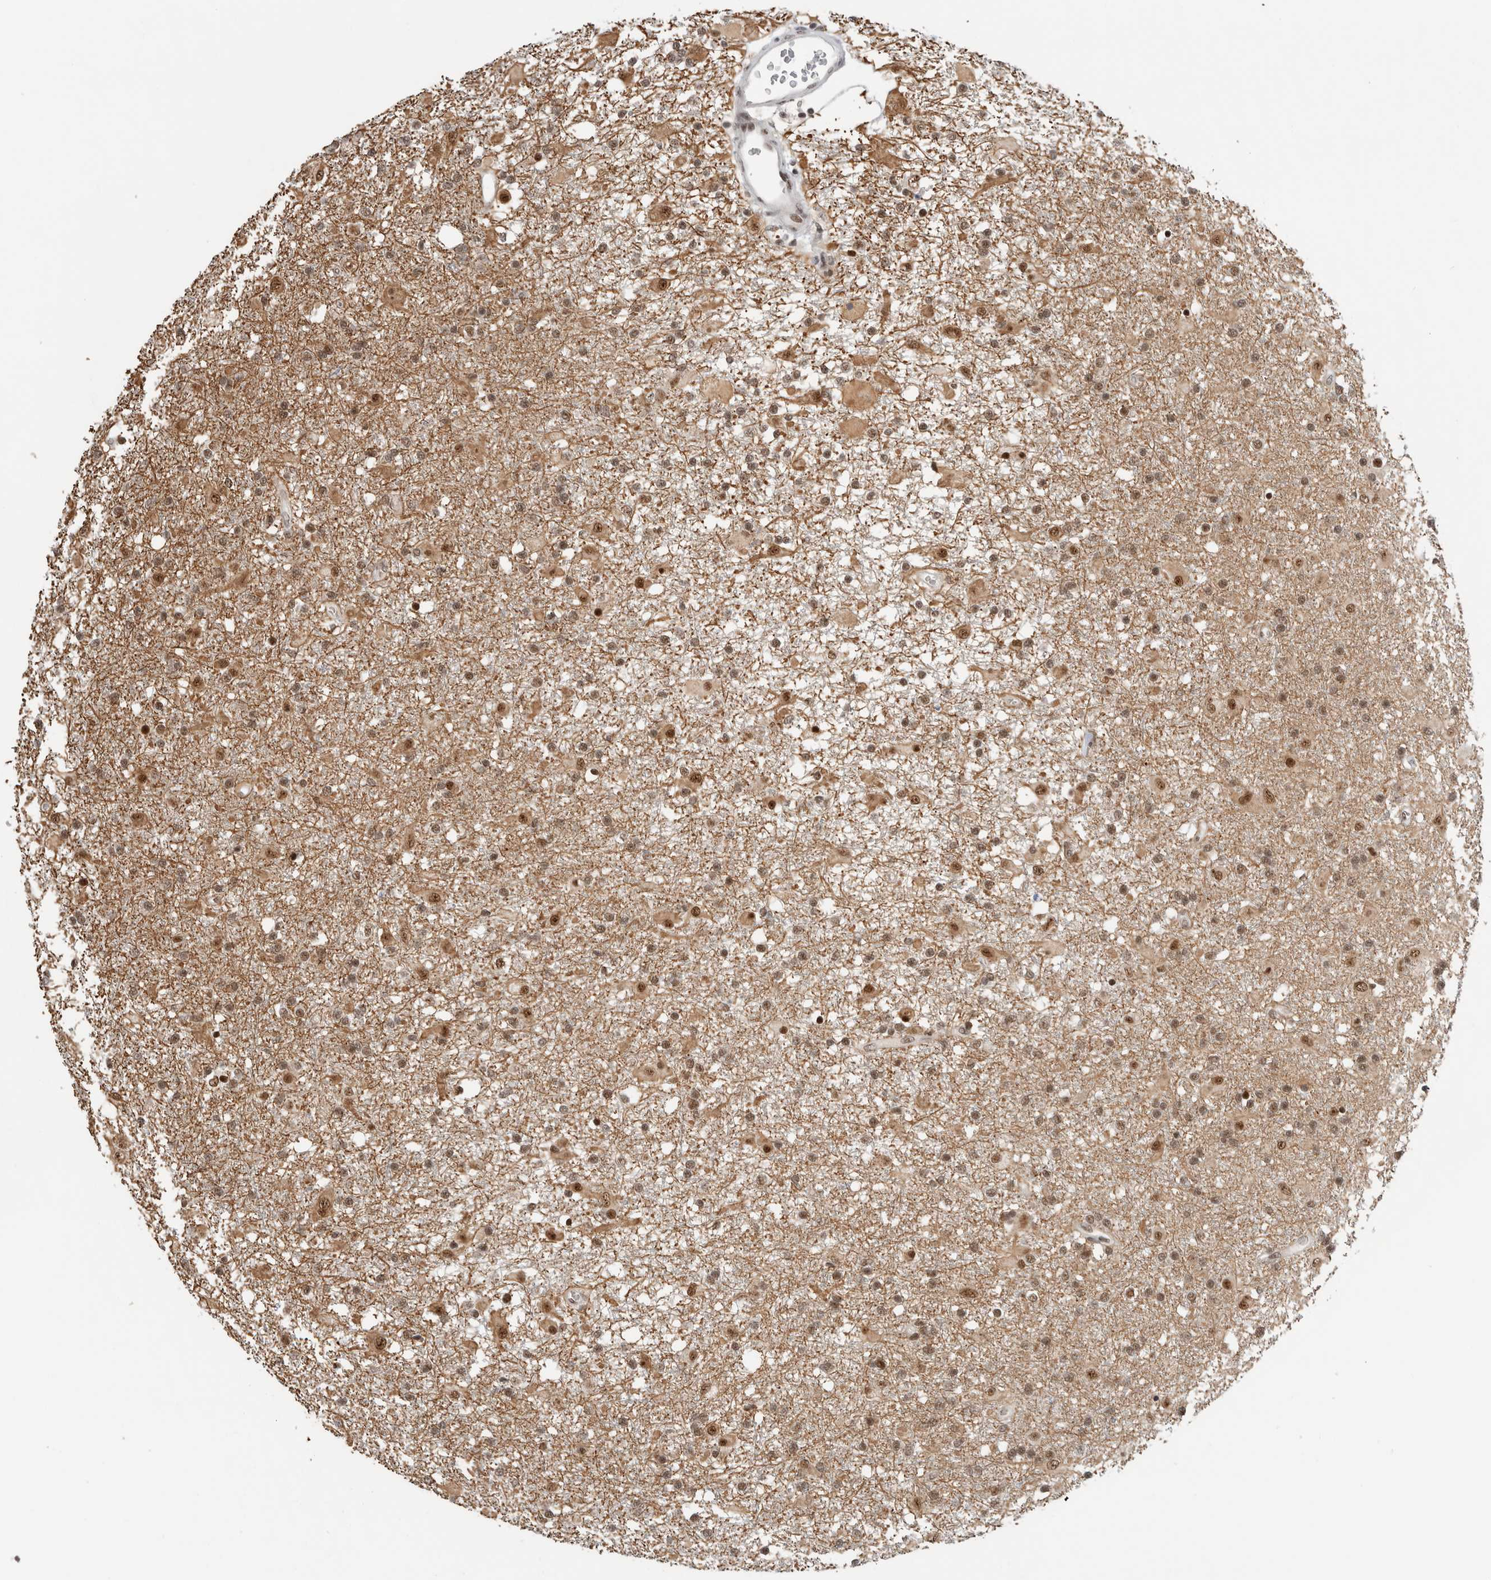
{"staining": {"intensity": "moderate", "quantity": ">75%", "location": "nuclear"}, "tissue": "glioma", "cell_type": "Tumor cells", "image_type": "cancer", "snomed": [{"axis": "morphology", "description": "Glioma, malignant, Low grade"}, {"axis": "topography", "description": "Brain"}], "caption": "DAB (3,3'-diaminobenzidine) immunohistochemical staining of human glioma reveals moderate nuclear protein expression in approximately >75% of tumor cells.", "gene": "NCAPG2", "patient": {"sex": "male", "age": 65}}